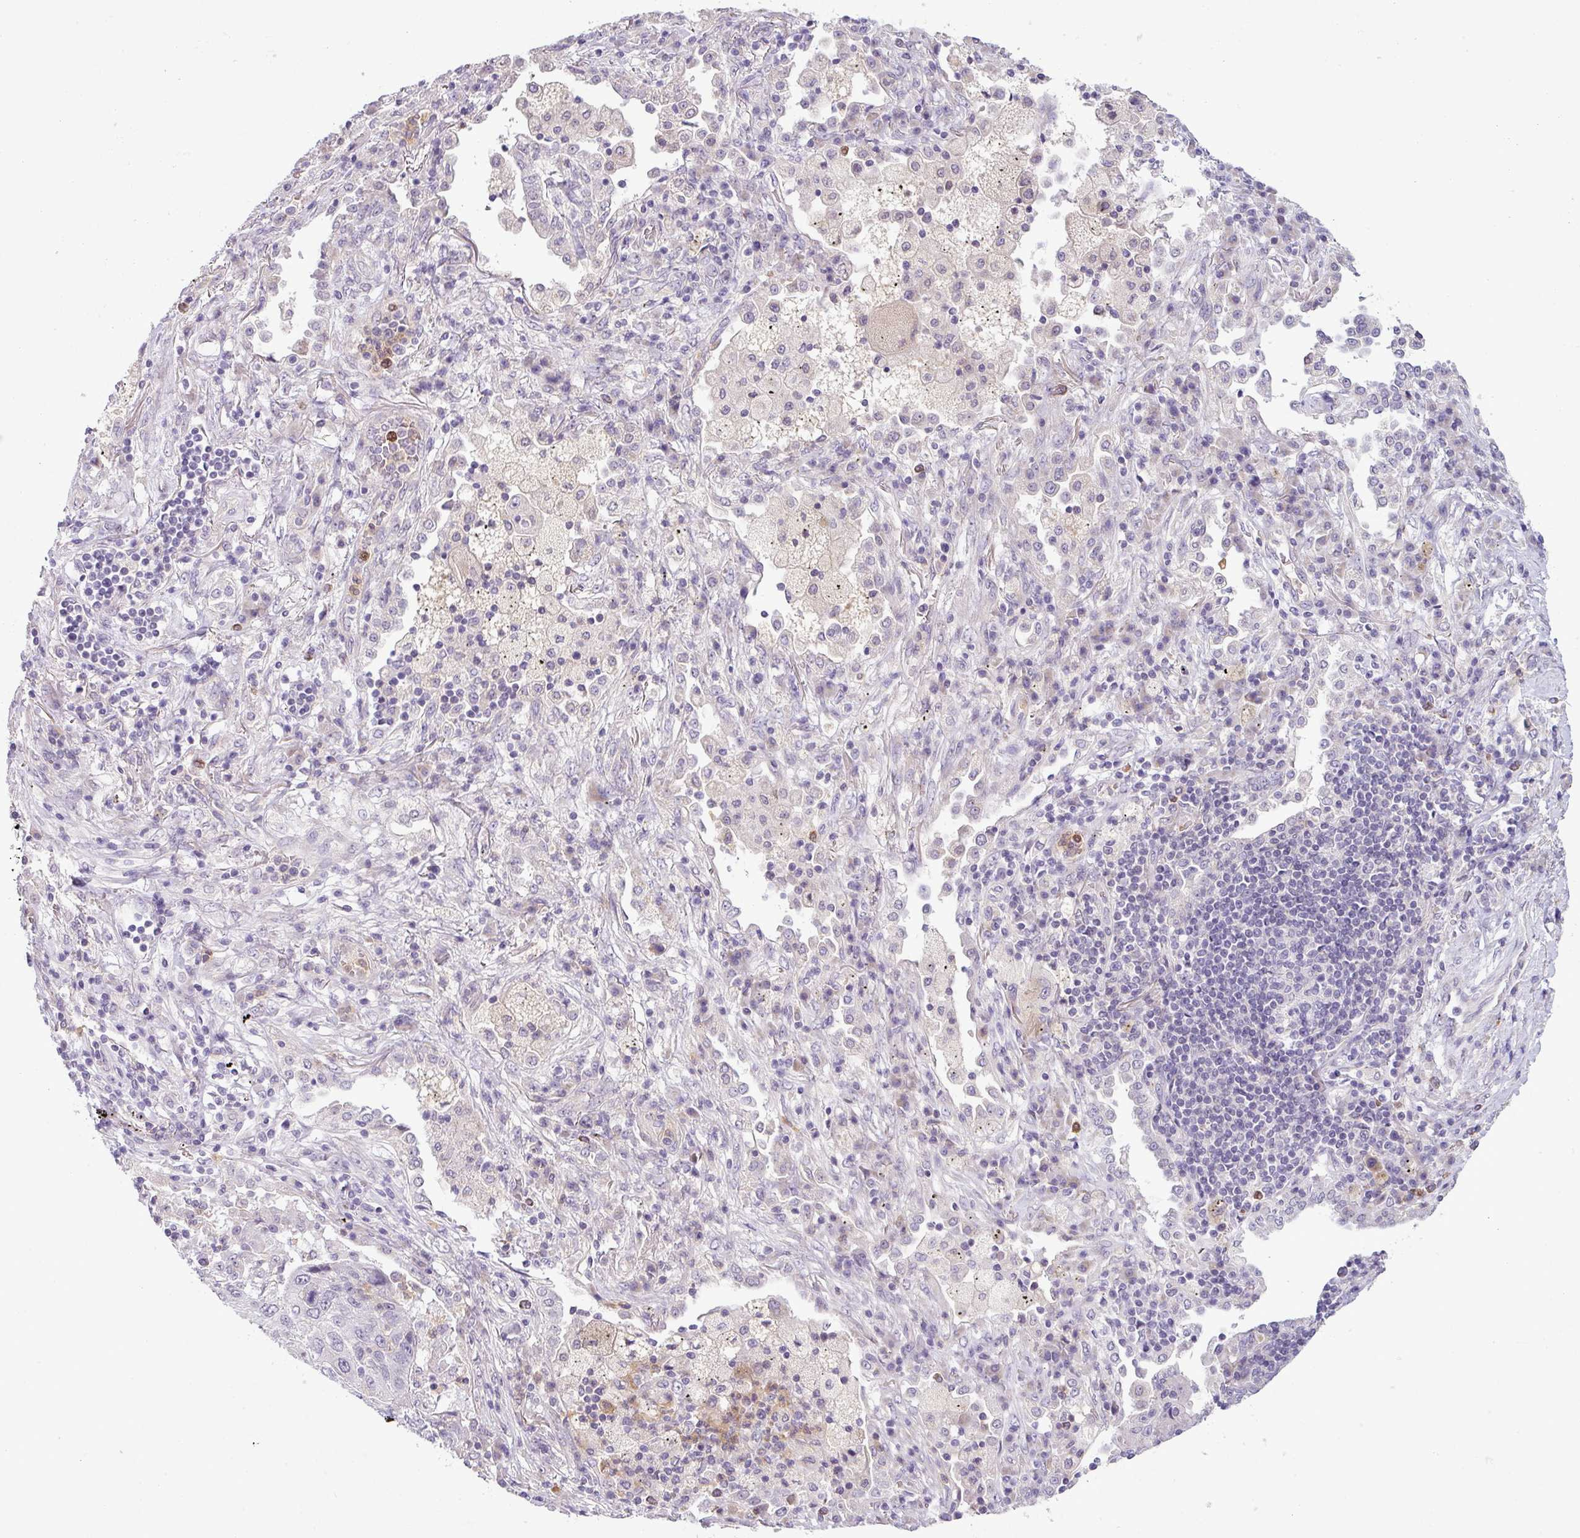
{"staining": {"intensity": "negative", "quantity": "none", "location": "none"}, "tissue": "lung cancer", "cell_type": "Tumor cells", "image_type": "cancer", "snomed": [{"axis": "morphology", "description": "Squamous cell carcinoma, NOS"}, {"axis": "topography", "description": "Lung"}], "caption": "Photomicrograph shows no protein positivity in tumor cells of squamous cell carcinoma (lung) tissue.", "gene": "HBEGF", "patient": {"sex": "female", "age": 63}}